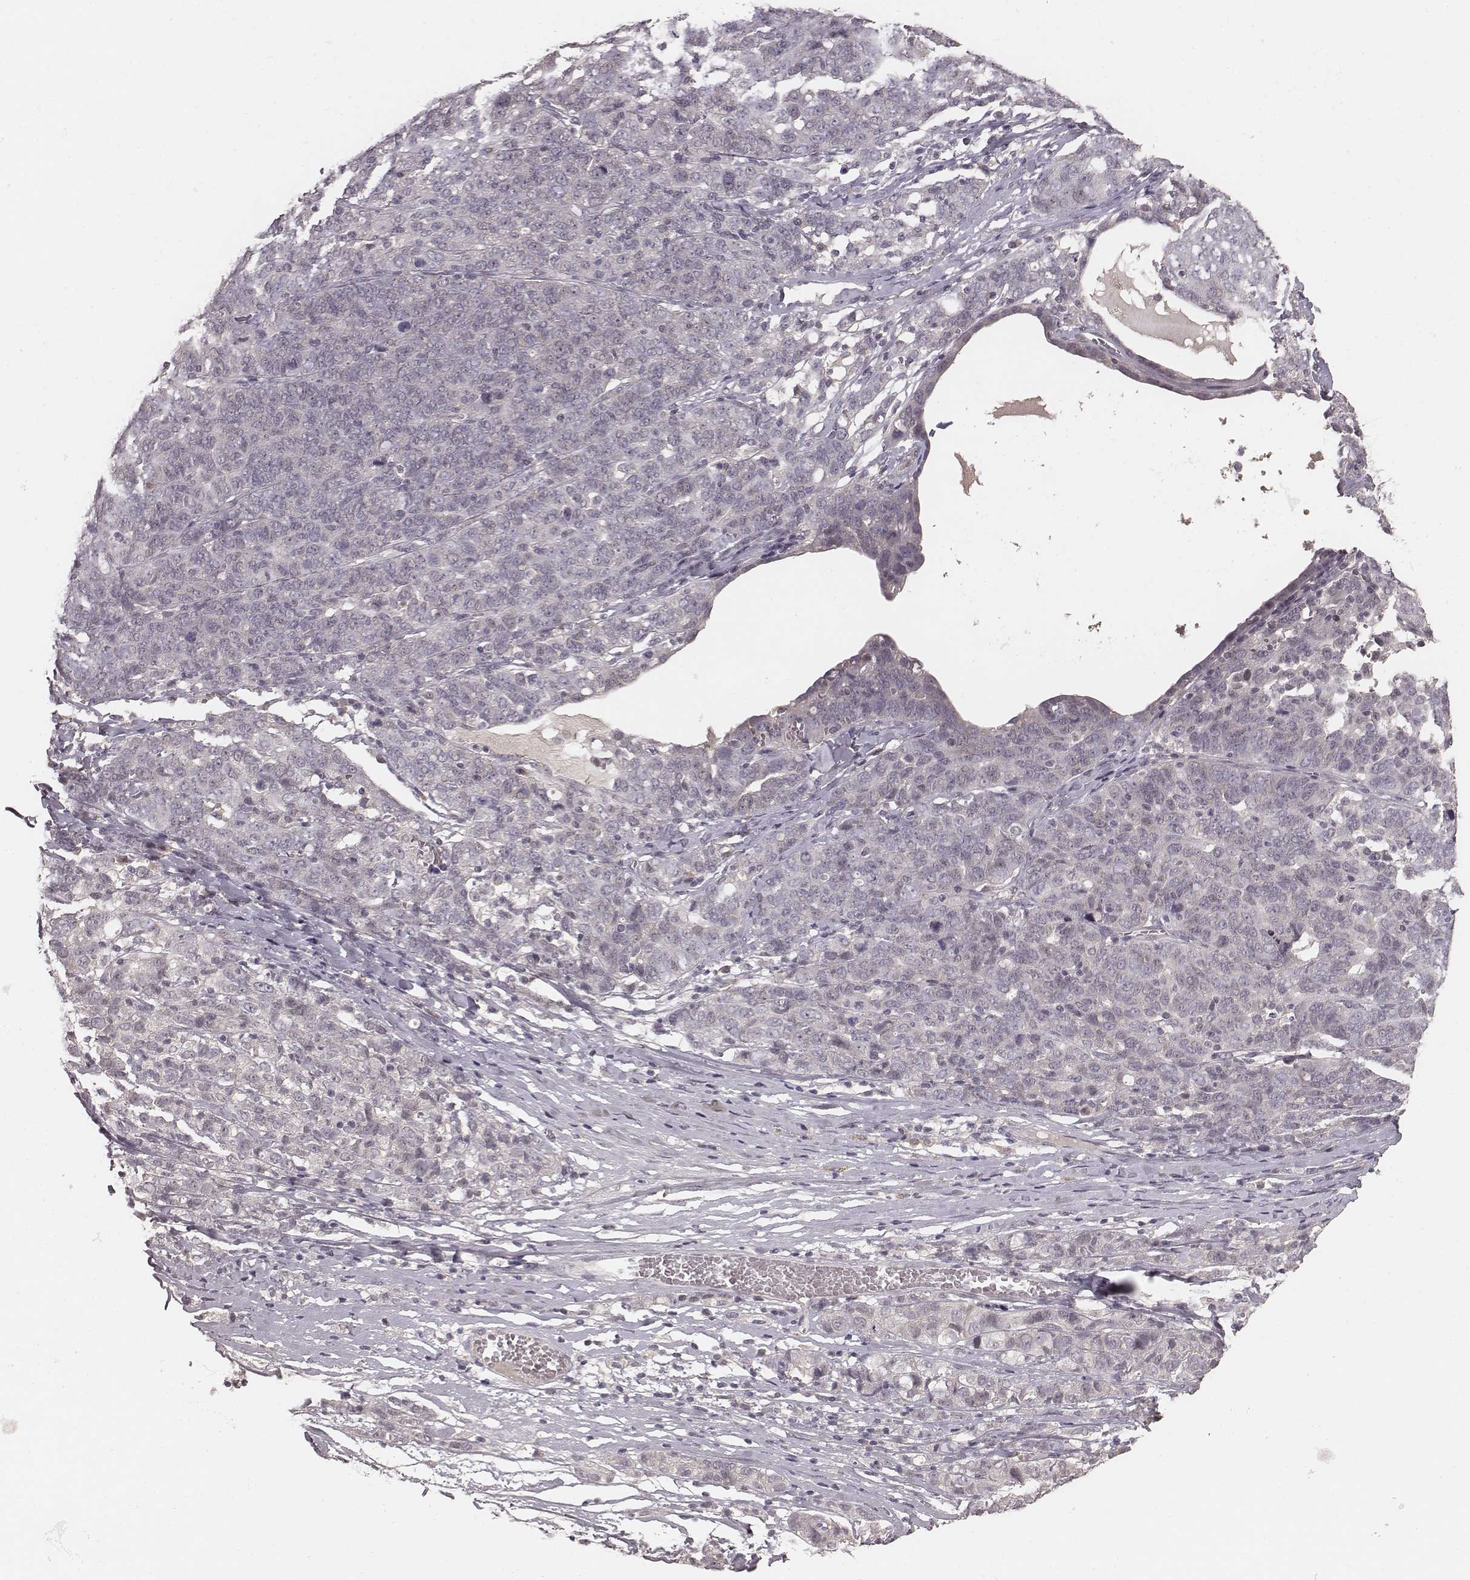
{"staining": {"intensity": "negative", "quantity": "none", "location": "none"}, "tissue": "ovarian cancer", "cell_type": "Tumor cells", "image_type": "cancer", "snomed": [{"axis": "morphology", "description": "Cystadenocarcinoma, serous, NOS"}, {"axis": "topography", "description": "Ovary"}], "caption": "An image of human serous cystadenocarcinoma (ovarian) is negative for staining in tumor cells.", "gene": "LY6K", "patient": {"sex": "female", "age": 71}}